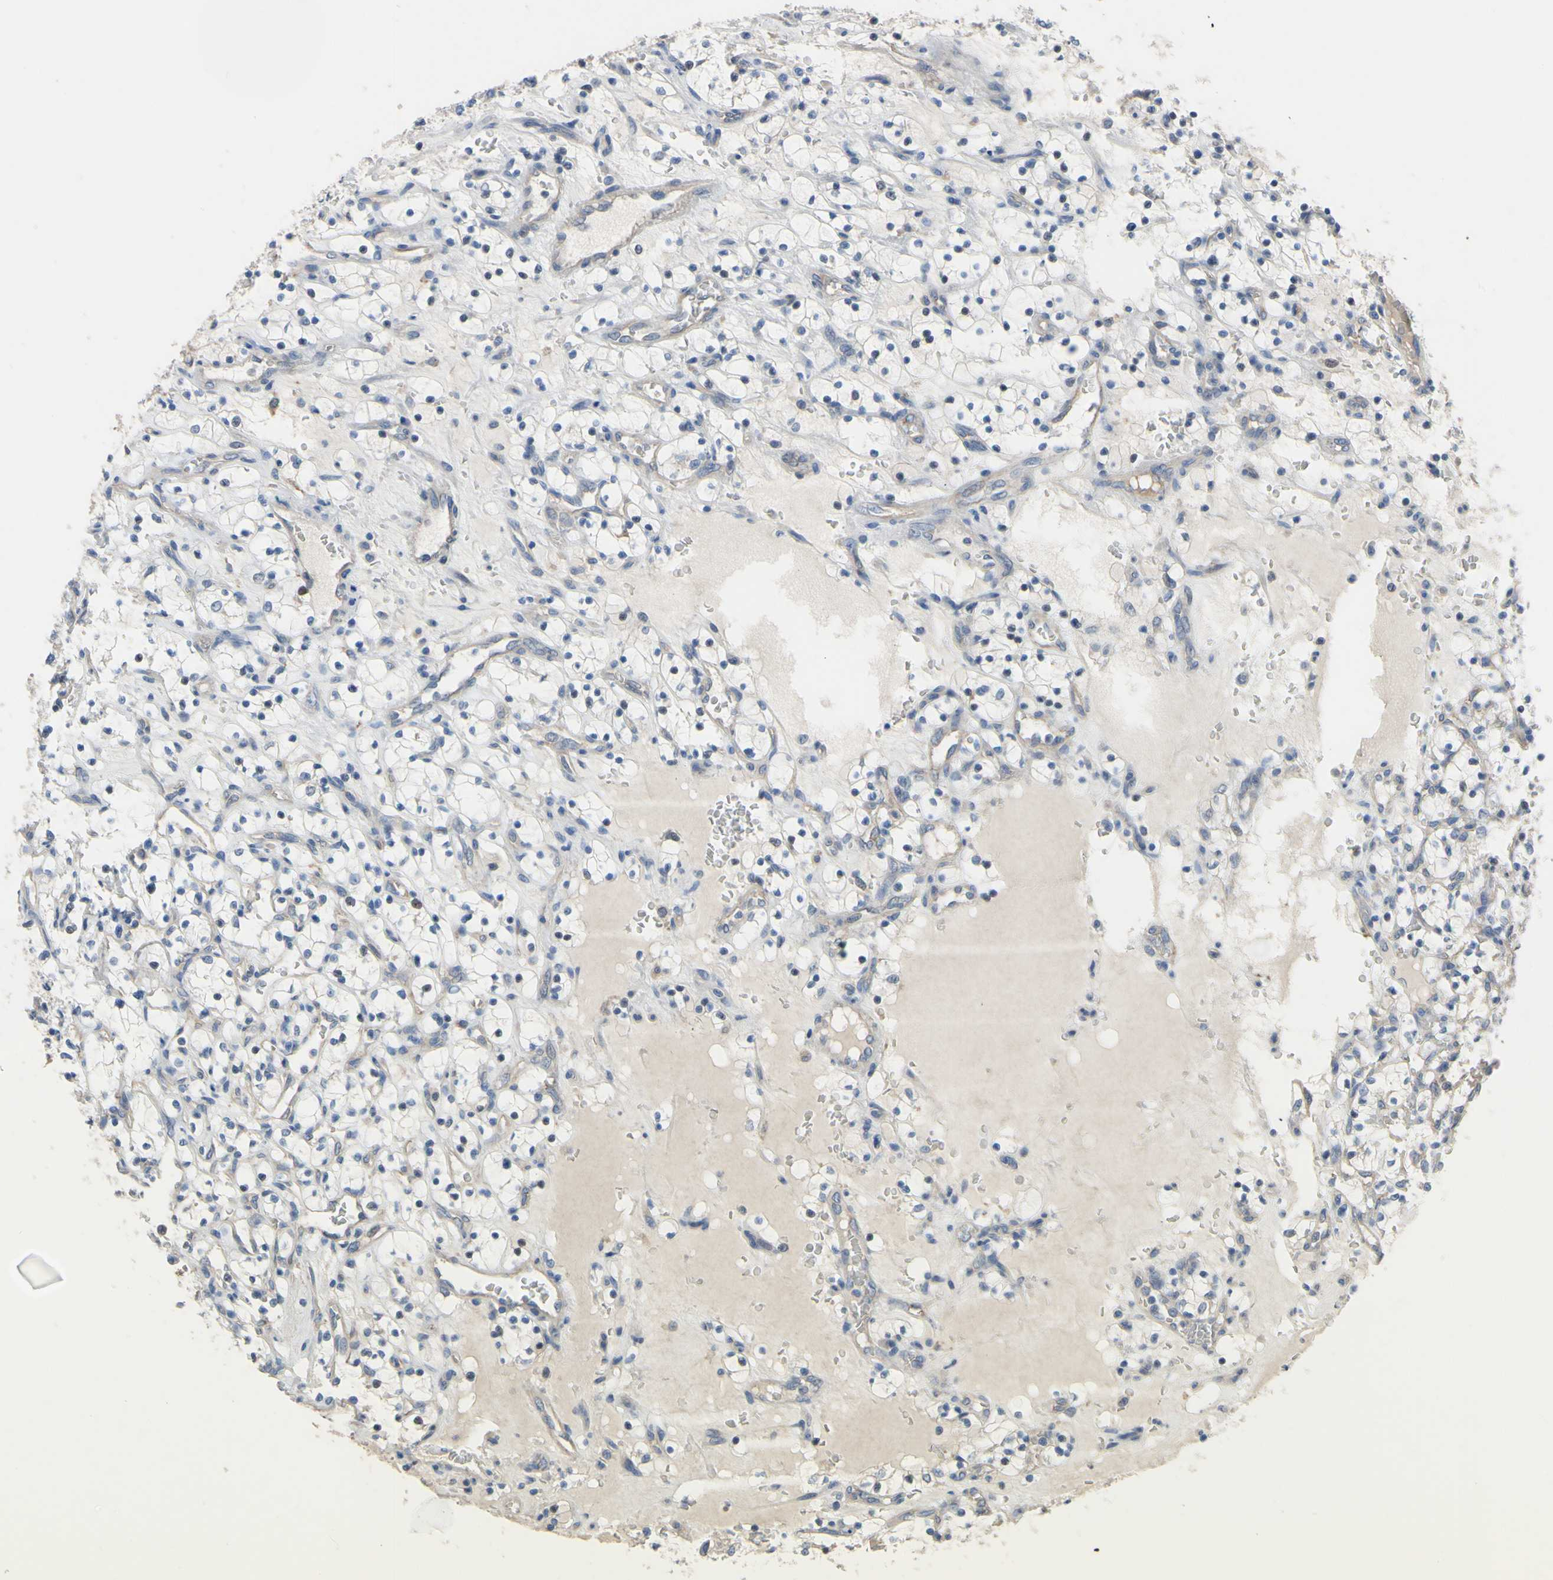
{"staining": {"intensity": "negative", "quantity": "none", "location": "none"}, "tissue": "renal cancer", "cell_type": "Tumor cells", "image_type": "cancer", "snomed": [{"axis": "morphology", "description": "Adenocarcinoma, NOS"}, {"axis": "topography", "description": "Kidney"}], "caption": "IHC histopathology image of neoplastic tissue: adenocarcinoma (renal) stained with DAB demonstrates no significant protein expression in tumor cells. Brightfield microscopy of IHC stained with DAB (brown) and hematoxylin (blue), captured at high magnification.", "gene": "LHX9", "patient": {"sex": "female", "age": 69}}